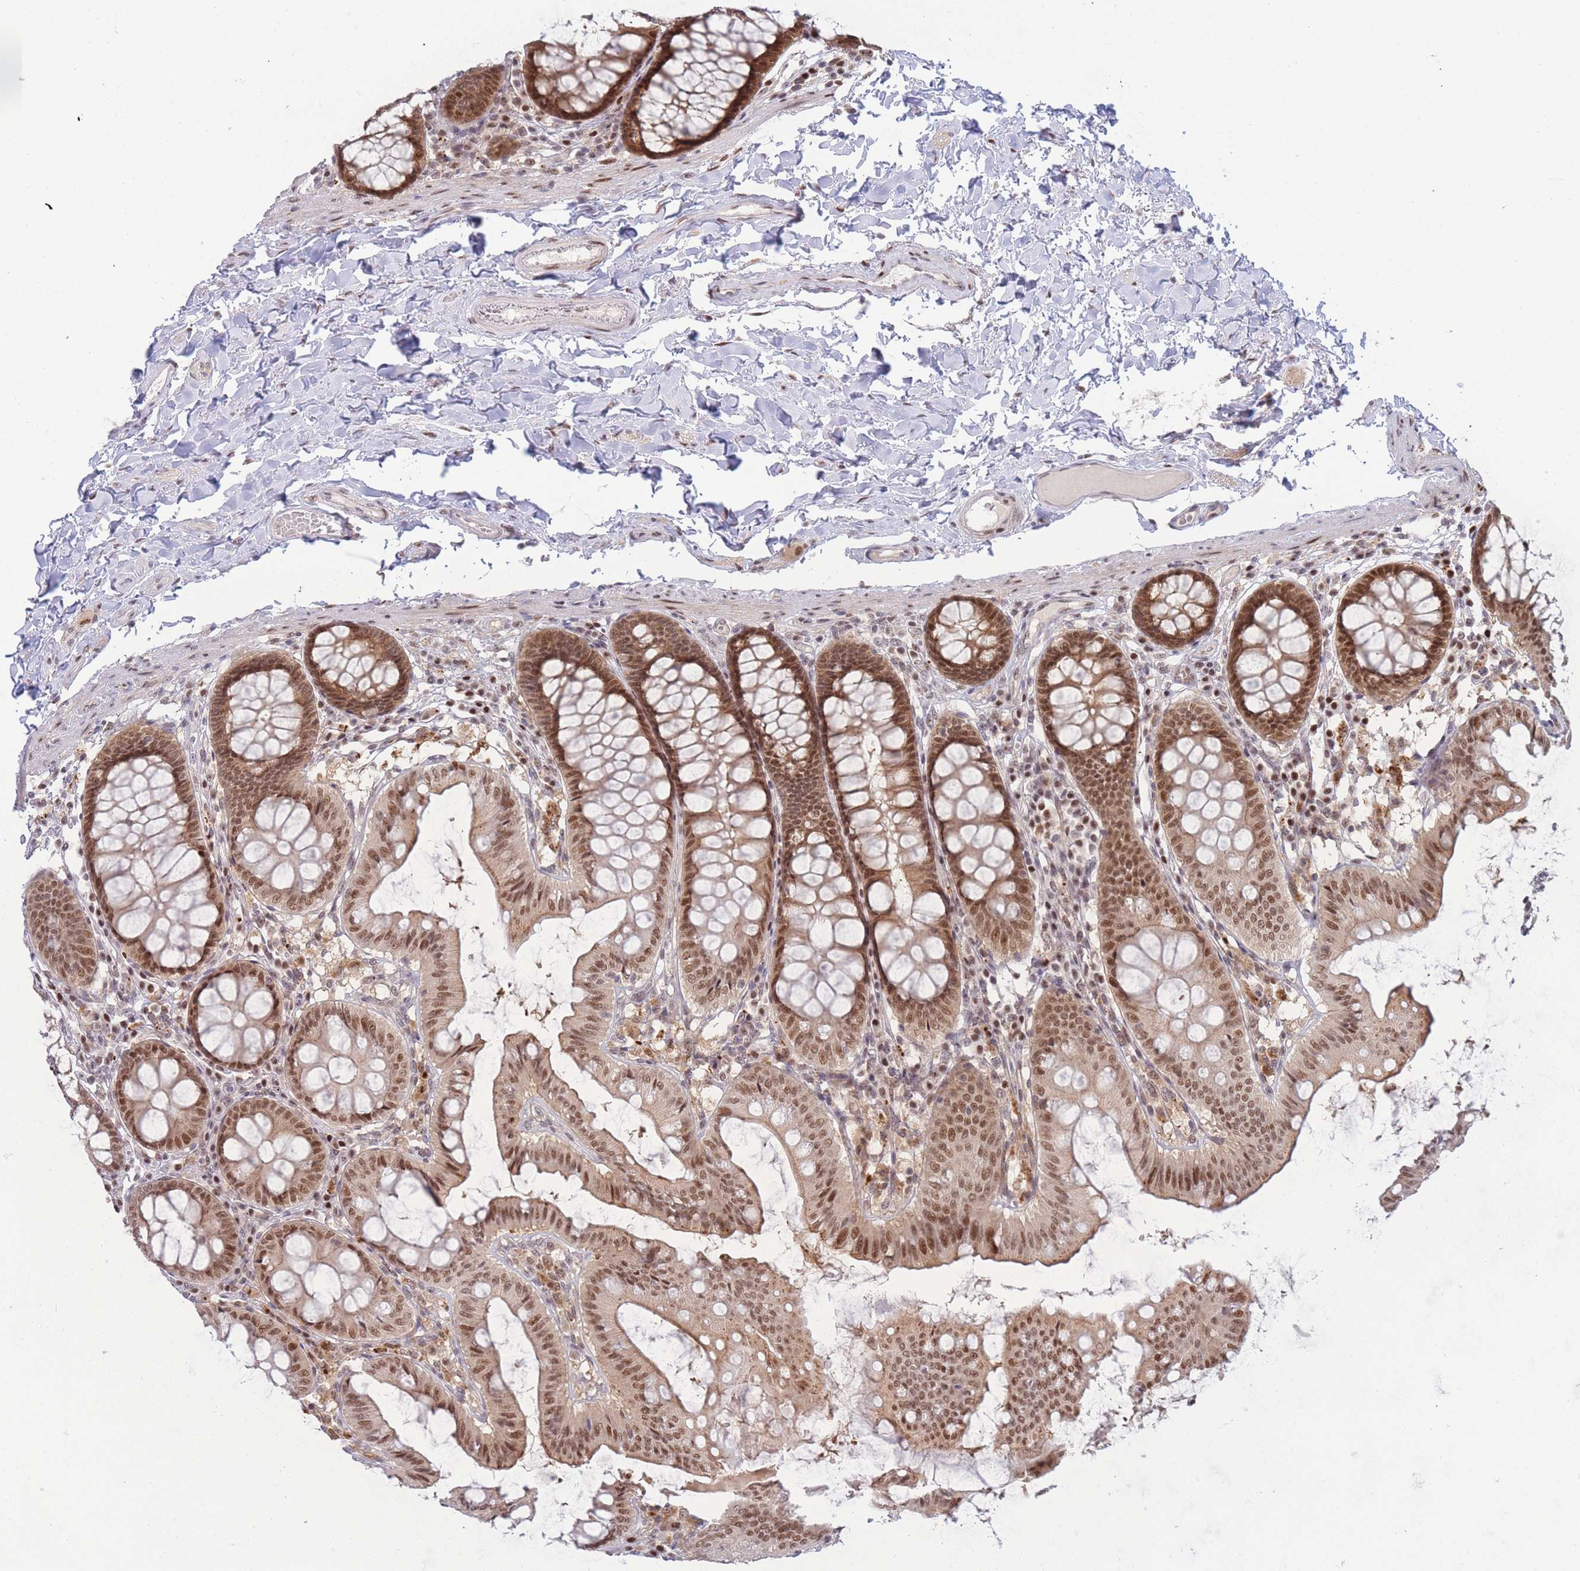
{"staining": {"intensity": "moderate", "quantity": ">75%", "location": "cytoplasmic/membranous"}, "tissue": "colon", "cell_type": "Endothelial cells", "image_type": "normal", "snomed": [{"axis": "morphology", "description": "Normal tissue, NOS"}, {"axis": "topography", "description": "Colon"}], "caption": "DAB immunohistochemical staining of unremarkable colon exhibits moderate cytoplasmic/membranous protein expression in about >75% of endothelial cells. The staining was performed using DAB to visualize the protein expression in brown, while the nuclei were stained in blue with hematoxylin (Magnification: 20x).", "gene": "DEAF1", "patient": {"sex": "male", "age": 84}}